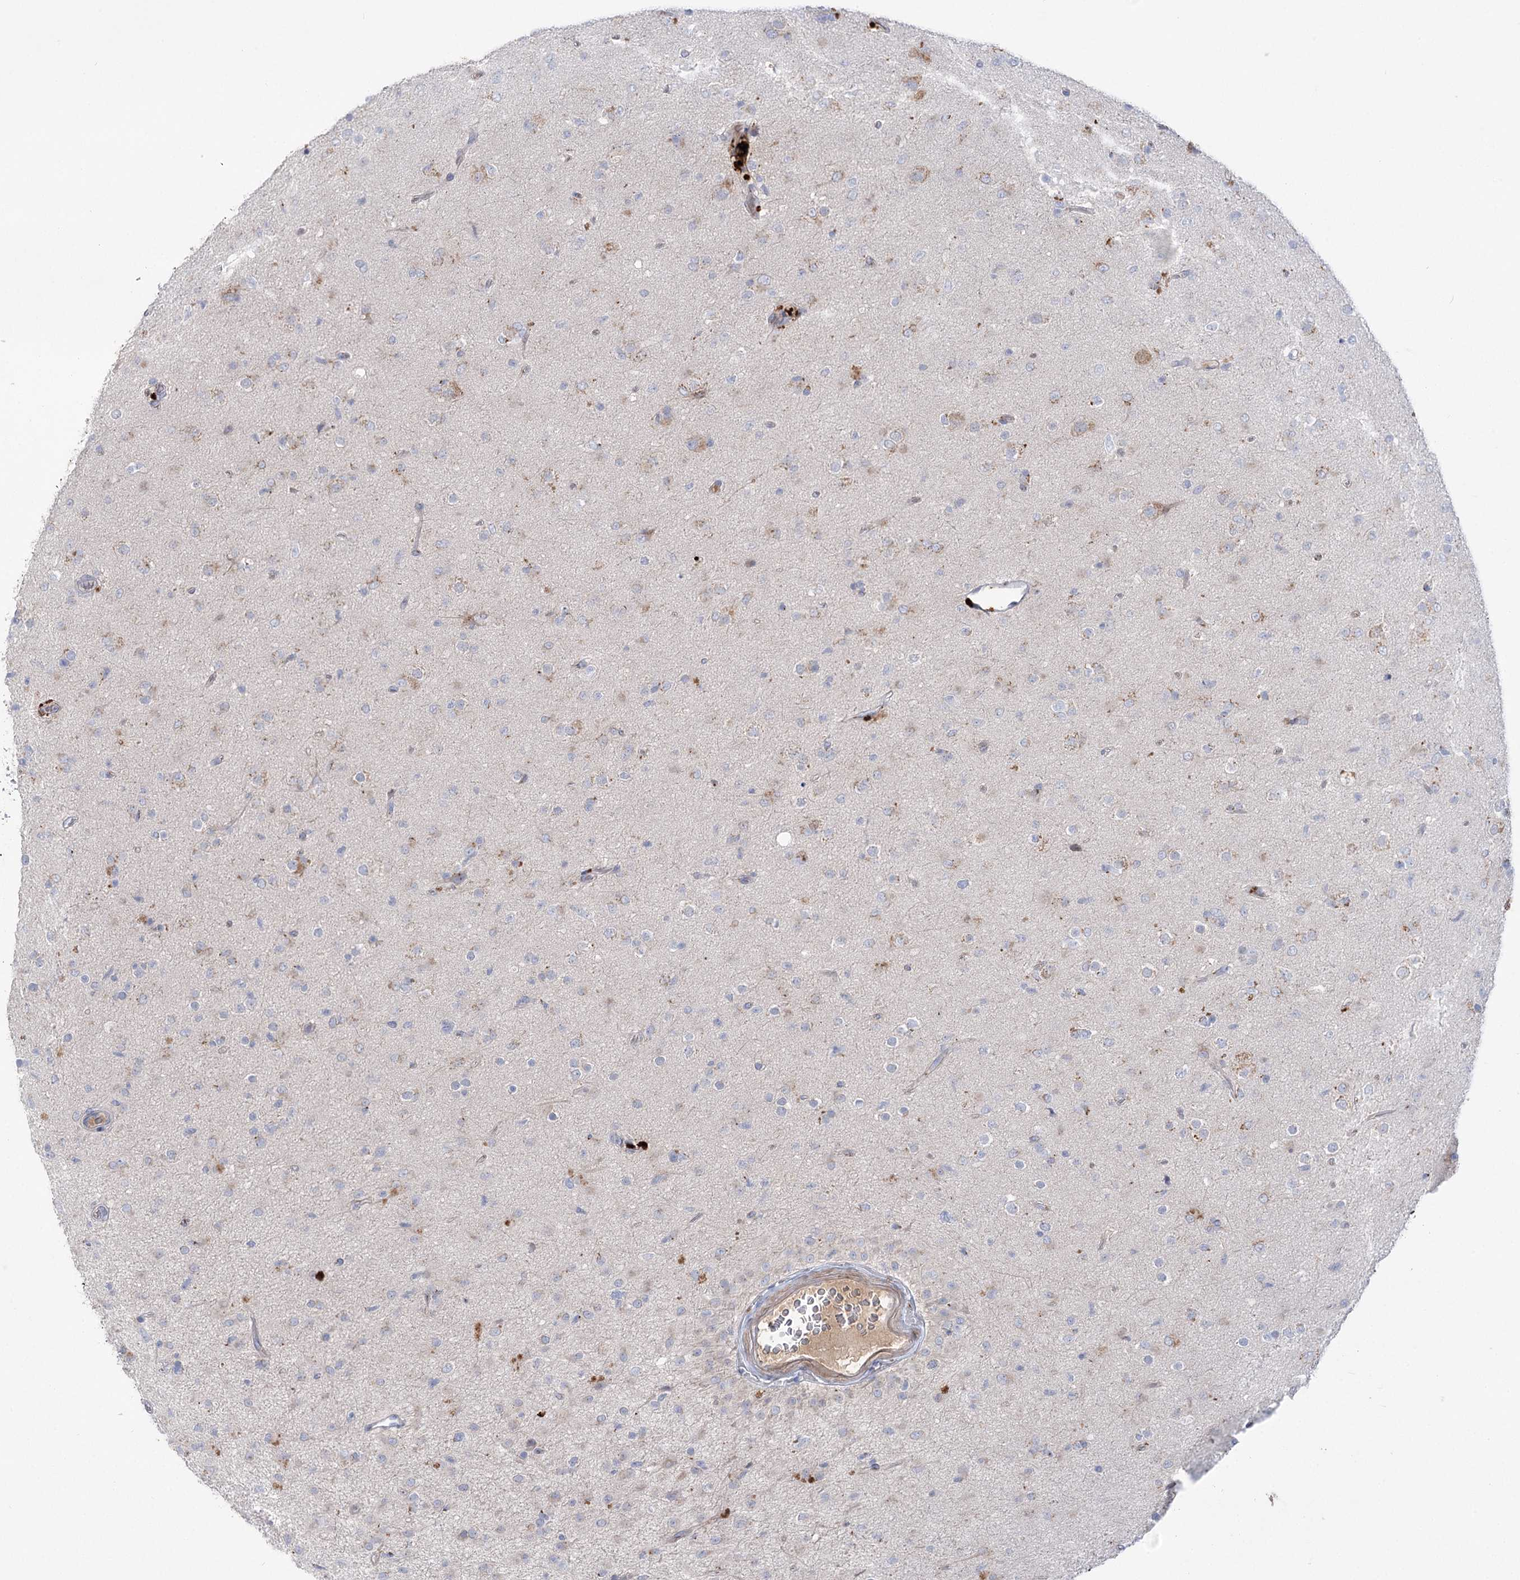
{"staining": {"intensity": "negative", "quantity": "none", "location": "none"}, "tissue": "glioma", "cell_type": "Tumor cells", "image_type": "cancer", "snomed": [{"axis": "morphology", "description": "Glioma, malignant, Low grade"}, {"axis": "topography", "description": "Brain"}], "caption": "A photomicrograph of human low-grade glioma (malignant) is negative for staining in tumor cells. (Stains: DAB immunohistochemistry with hematoxylin counter stain, Microscopy: brightfield microscopy at high magnification).", "gene": "GBF1", "patient": {"sex": "male", "age": 65}}